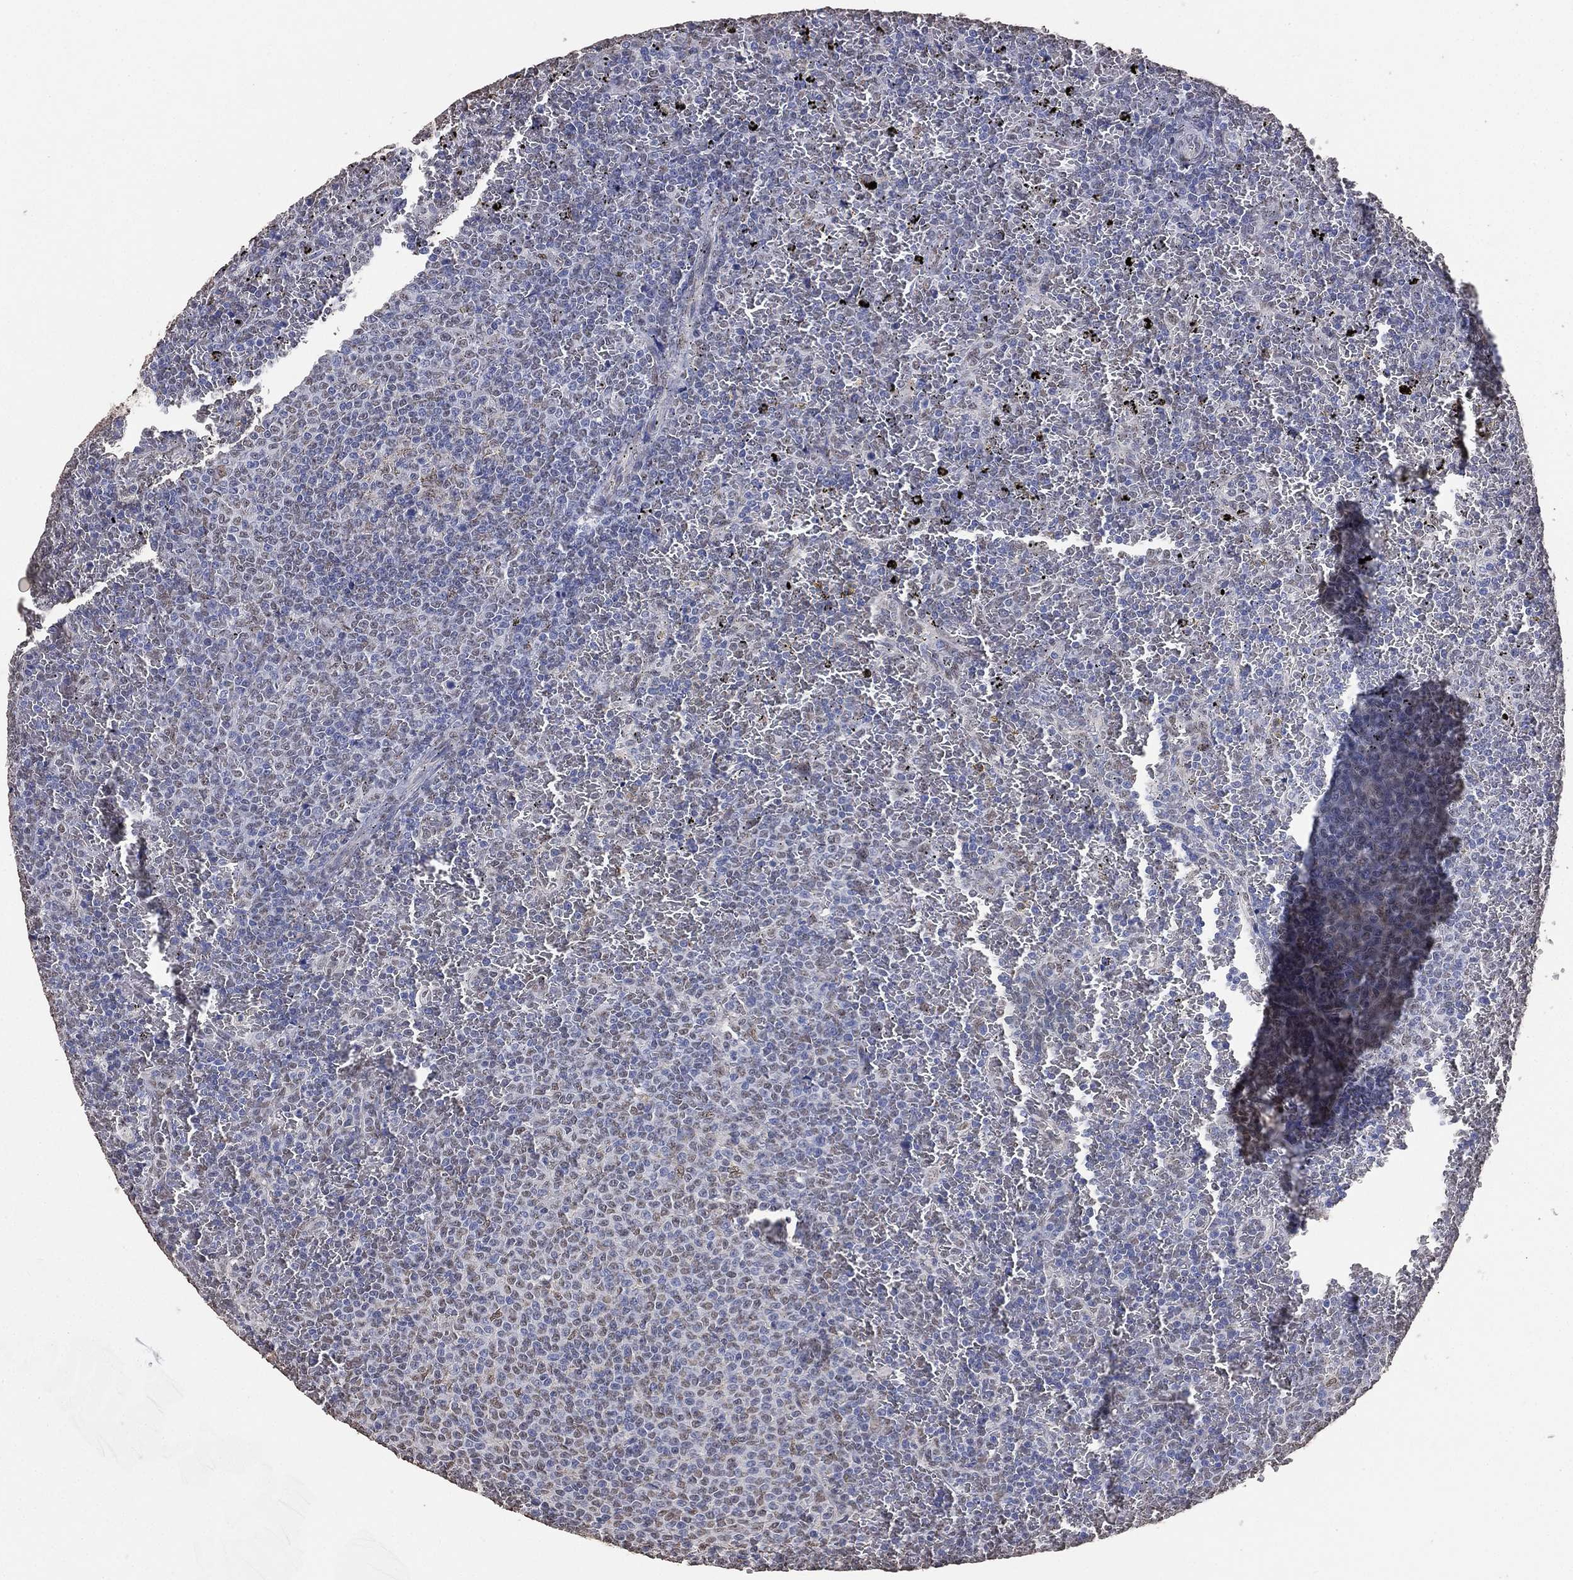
{"staining": {"intensity": "negative", "quantity": "none", "location": "none"}, "tissue": "lymphoma", "cell_type": "Tumor cells", "image_type": "cancer", "snomed": [{"axis": "morphology", "description": "Malignant lymphoma, non-Hodgkin's type, Low grade"}, {"axis": "topography", "description": "Spleen"}], "caption": "Tumor cells show no significant expression in malignant lymphoma, non-Hodgkin's type (low-grade).", "gene": "ALDH7A1", "patient": {"sex": "female", "age": 77}}